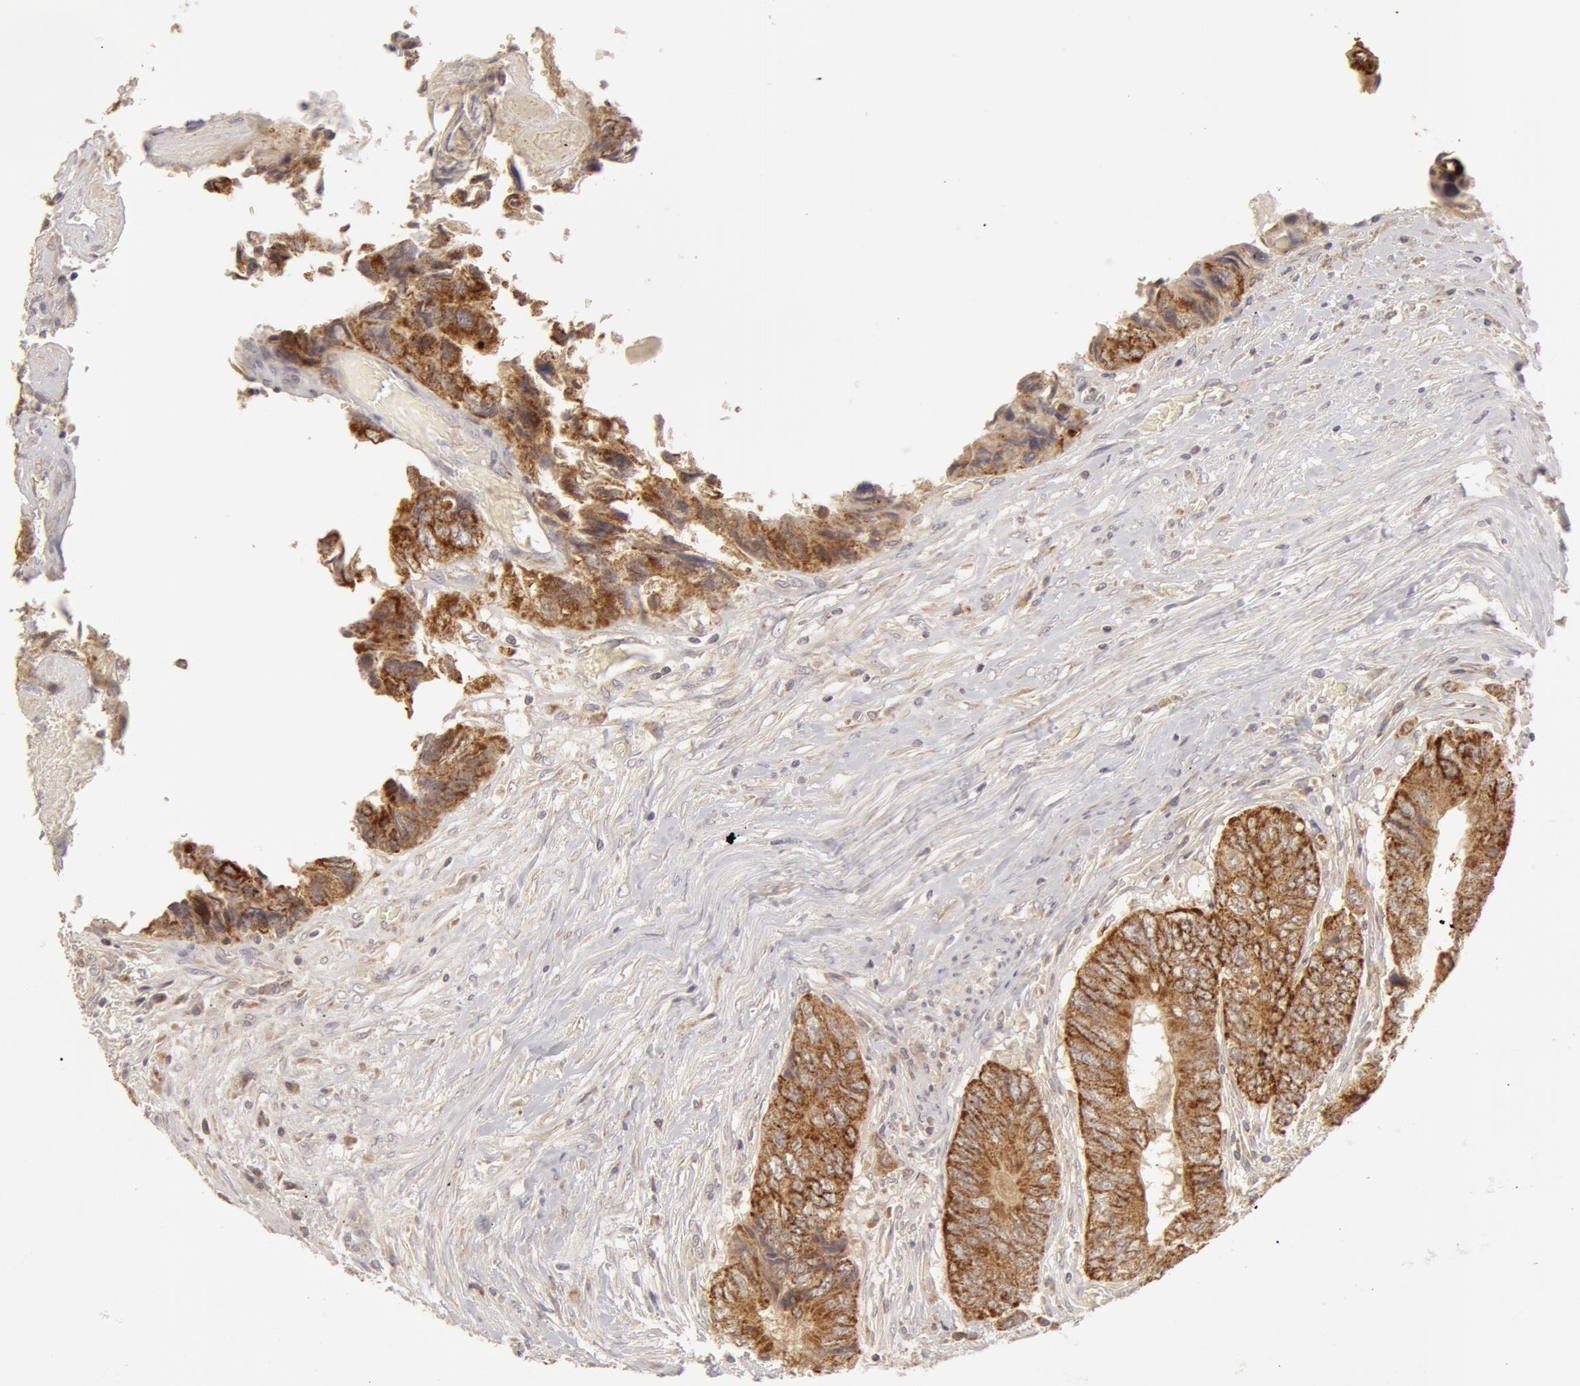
{"staining": {"intensity": "moderate", "quantity": ">75%", "location": "cytoplasmic/membranous"}, "tissue": "colorectal cancer", "cell_type": "Tumor cells", "image_type": "cancer", "snomed": [{"axis": "morphology", "description": "Adenocarcinoma, NOS"}, {"axis": "topography", "description": "Rectum"}], "caption": "A photomicrograph of human adenocarcinoma (colorectal) stained for a protein exhibits moderate cytoplasmic/membranous brown staining in tumor cells.", "gene": "ADPRH", "patient": {"sex": "female", "age": 82}}